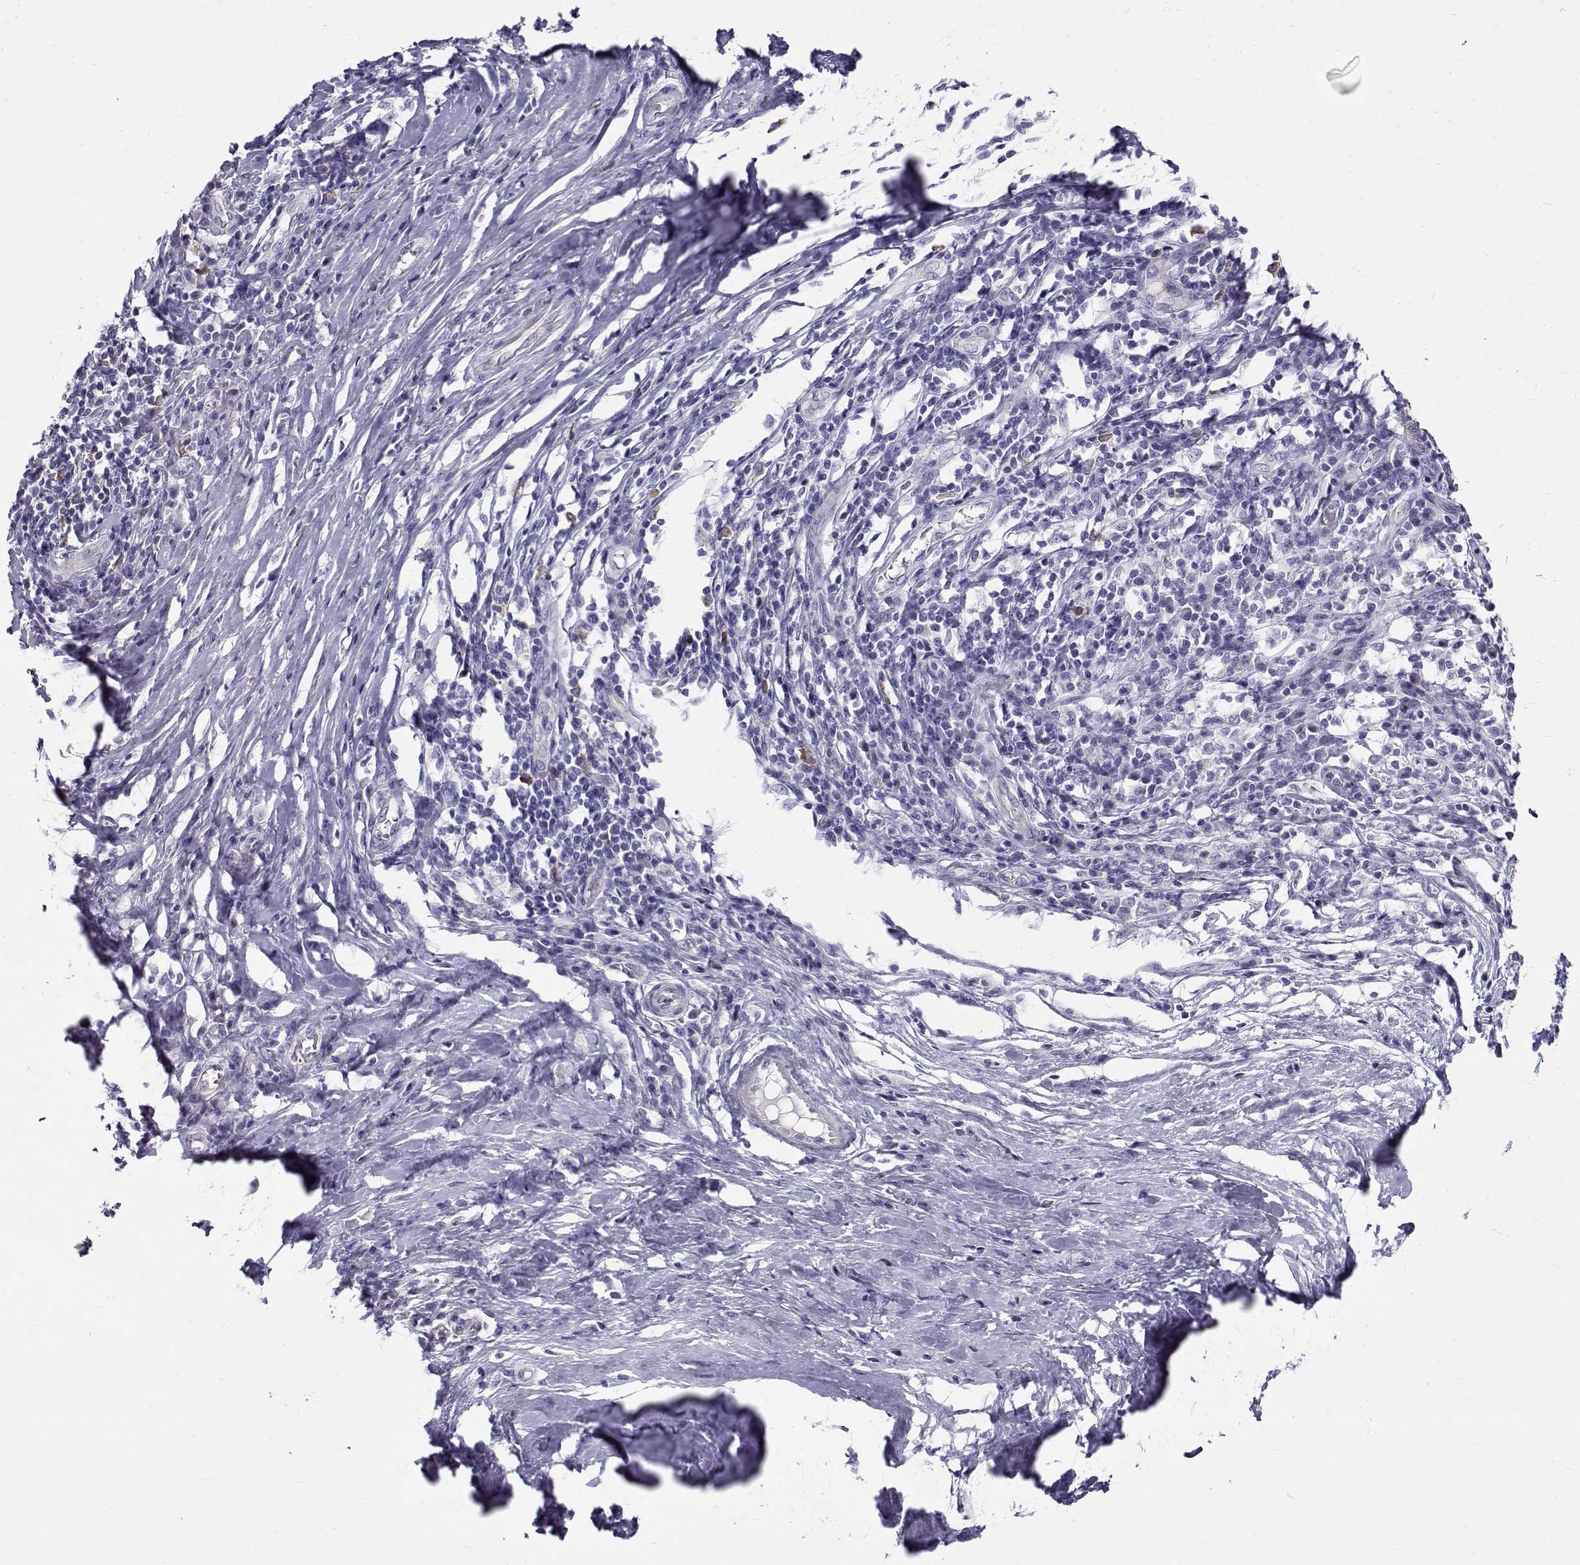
{"staining": {"intensity": "negative", "quantity": "none", "location": "none"}, "tissue": "melanoma", "cell_type": "Tumor cells", "image_type": "cancer", "snomed": [{"axis": "morphology", "description": "Malignant melanoma, NOS"}, {"axis": "topography", "description": "Skin"}], "caption": "A micrograph of human malignant melanoma is negative for staining in tumor cells.", "gene": "IGSF1", "patient": {"sex": "female", "age": 91}}